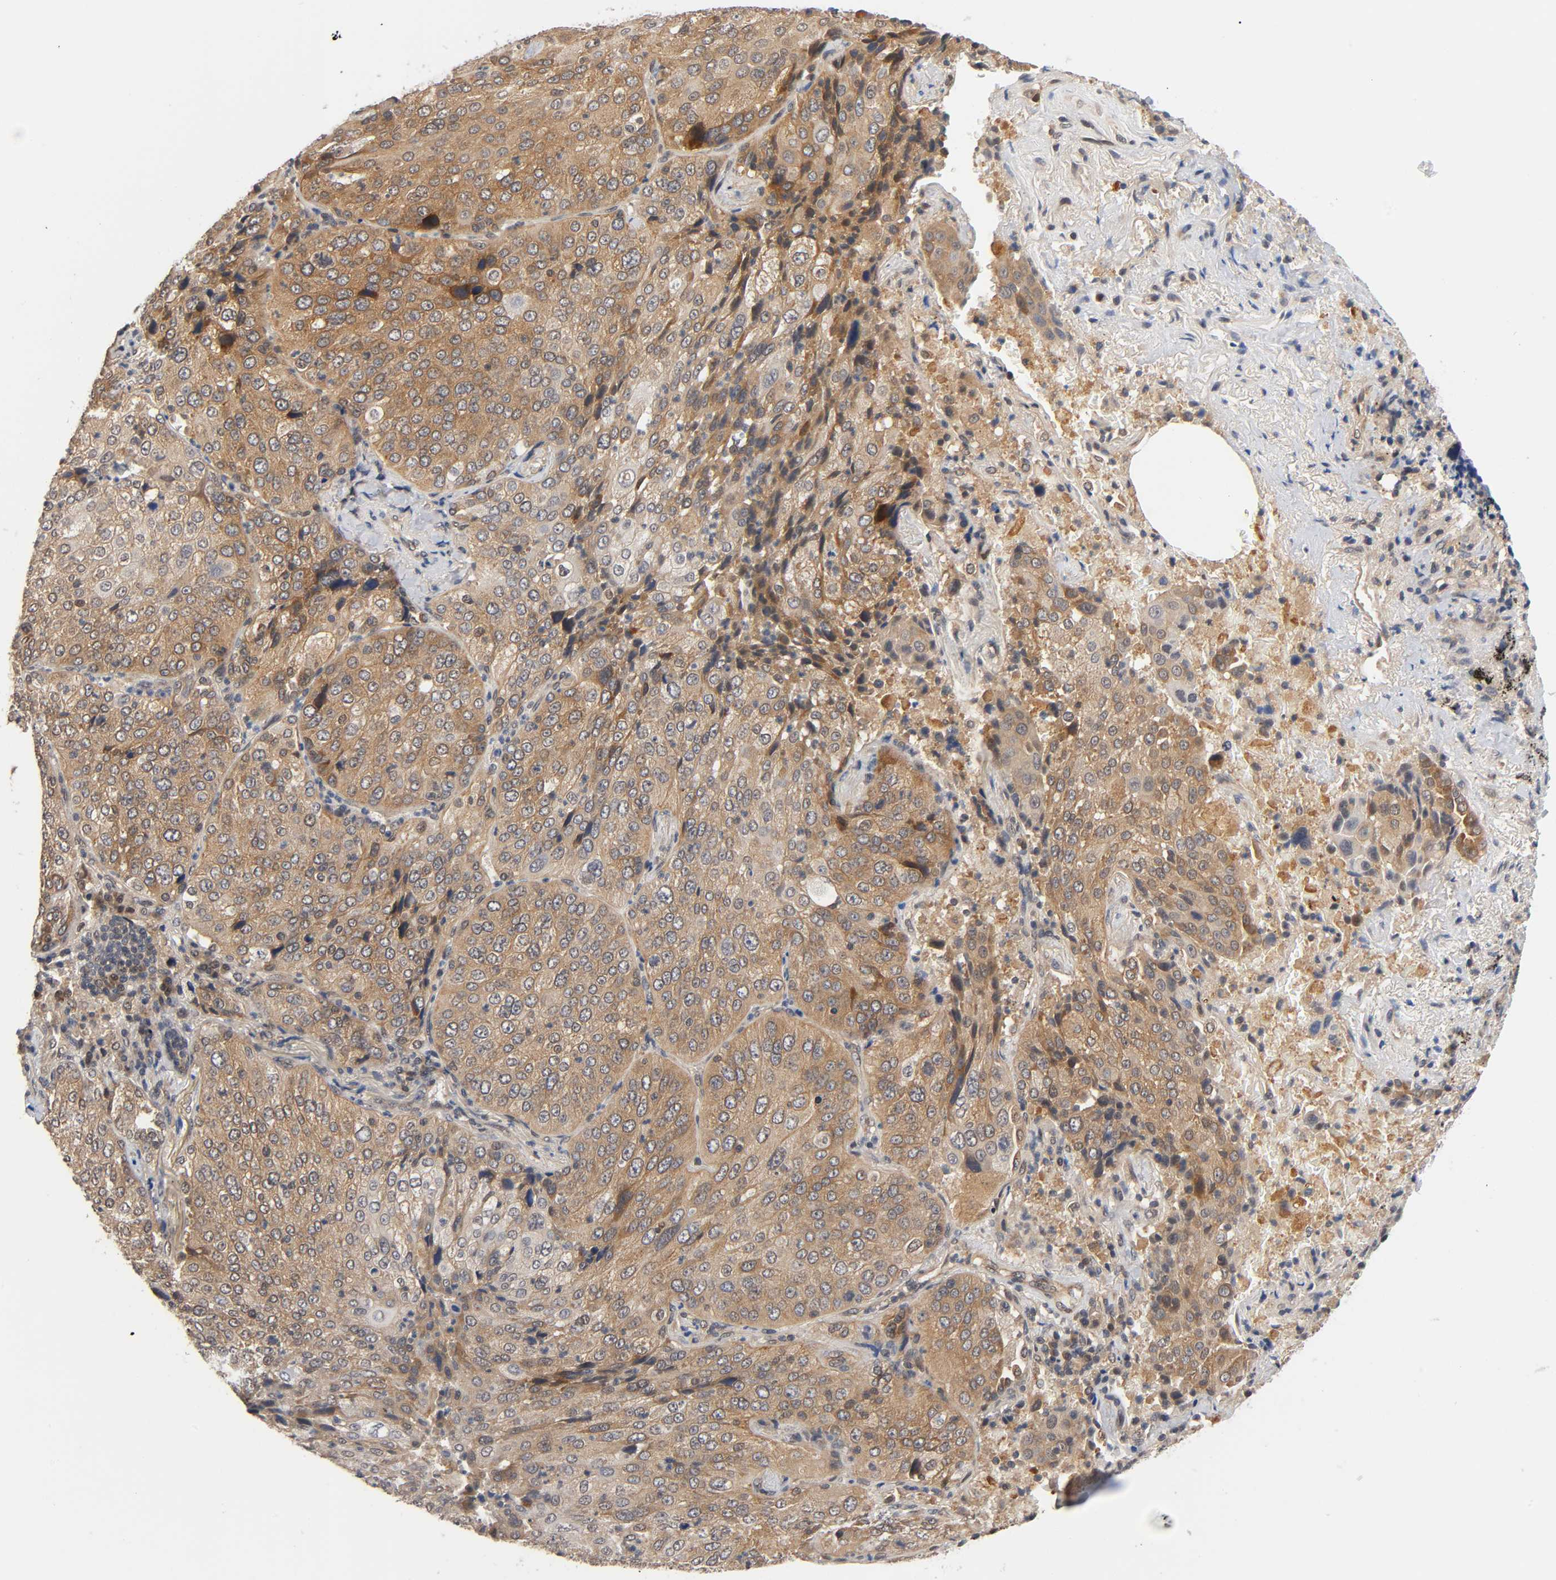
{"staining": {"intensity": "moderate", "quantity": ">75%", "location": "cytoplasmic/membranous"}, "tissue": "lung cancer", "cell_type": "Tumor cells", "image_type": "cancer", "snomed": [{"axis": "morphology", "description": "Squamous cell carcinoma, NOS"}, {"axis": "topography", "description": "Lung"}], "caption": "The micrograph demonstrates immunohistochemical staining of lung cancer. There is moderate cytoplasmic/membranous positivity is seen in approximately >75% of tumor cells. (IHC, brightfield microscopy, high magnification).", "gene": "PRKAB1", "patient": {"sex": "male", "age": 54}}